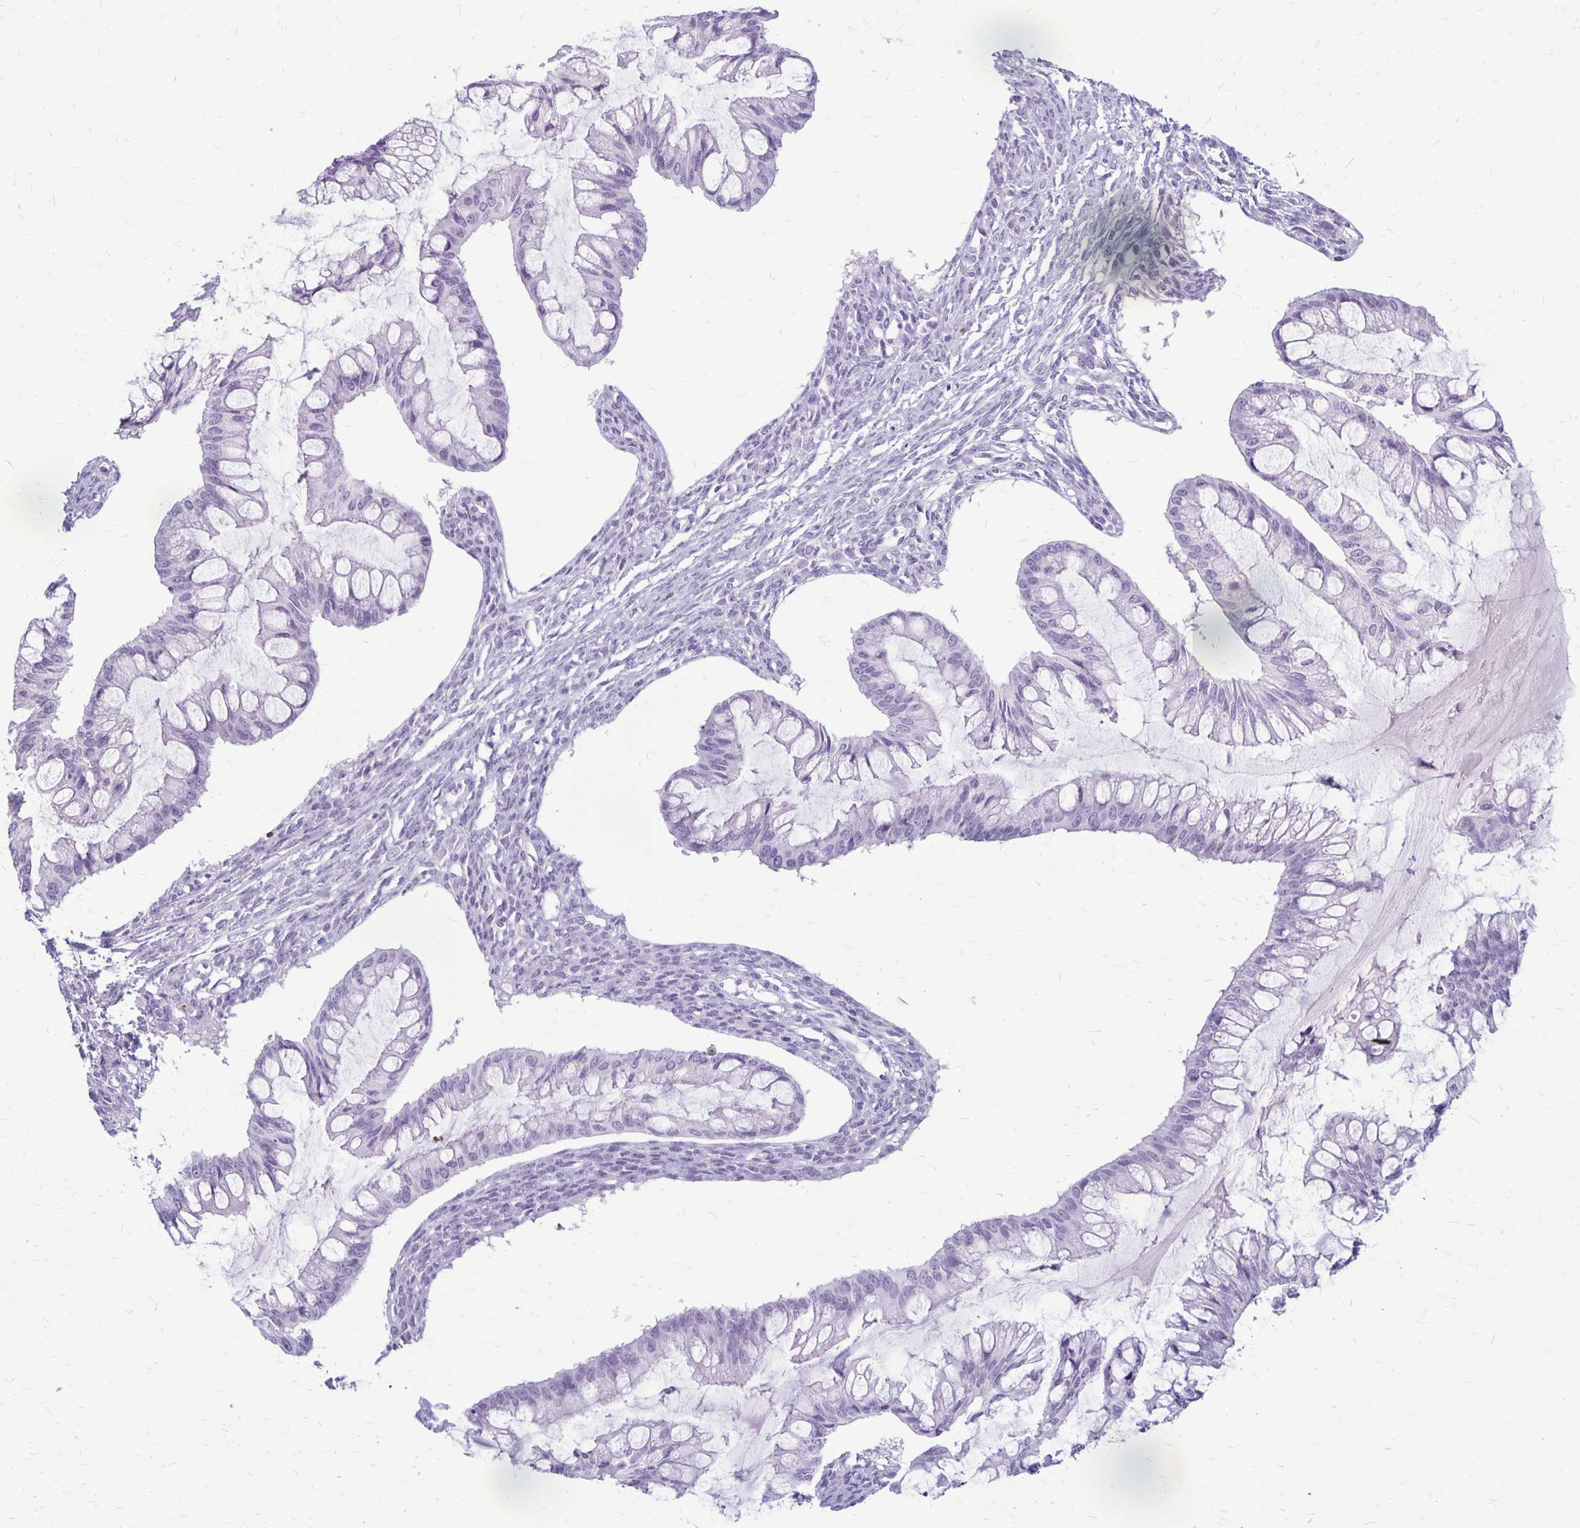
{"staining": {"intensity": "negative", "quantity": "none", "location": "none"}, "tissue": "ovarian cancer", "cell_type": "Tumor cells", "image_type": "cancer", "snomed": [{"axis": "morphology", "description": "Cystadenocarcinoma, mucinous, NOS"}, {"axis": "topography", "description": "Ovary"}], "caption": "Immunohistochemical staining of human ovarian mucinous cystadenocarcinoma shows no significant expression in tumor cells.", "gene": "RTN1", "patient": {"sex": "female", "age": 73}}